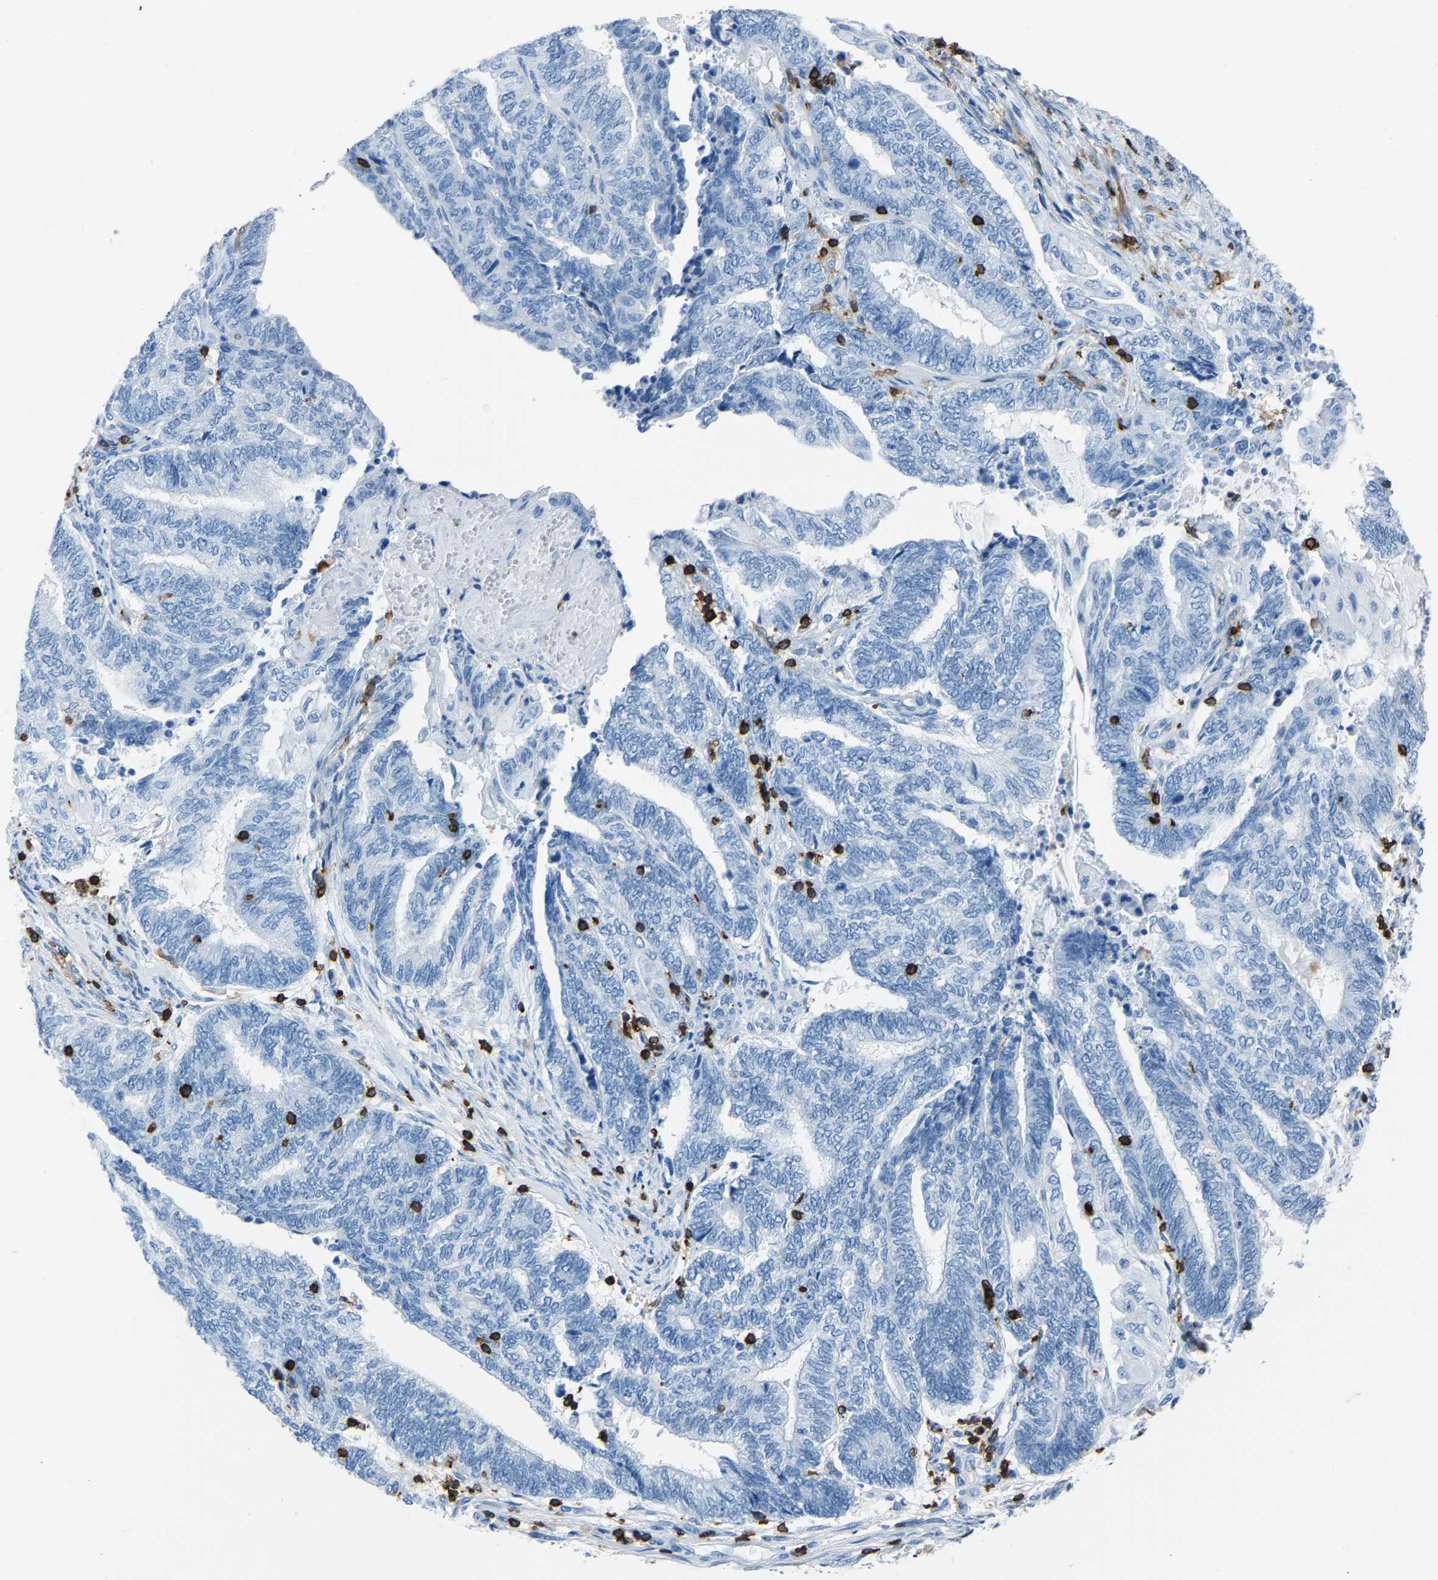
{"staining": {"intensity": "negative", "quantity": "none", "location": "none"}, "tissue": "endometrial cancer", "cell_type": "Tumor cells", "image_type": "cancer", "snomed": [{"axis": "morphology", "description": "Adenocarcinoma, NOS"}, {"axis": "topography", "description": "Uterus"}, {"axis": "topography", "description": "Endometrium"}], "caption": "This is an immunohistochemistry image of endometrial cancer (adenocarcinoma). There is no staining in tumor cells.", "gene": "LSP1", "patient": {"sex": "female", "age": 70}}